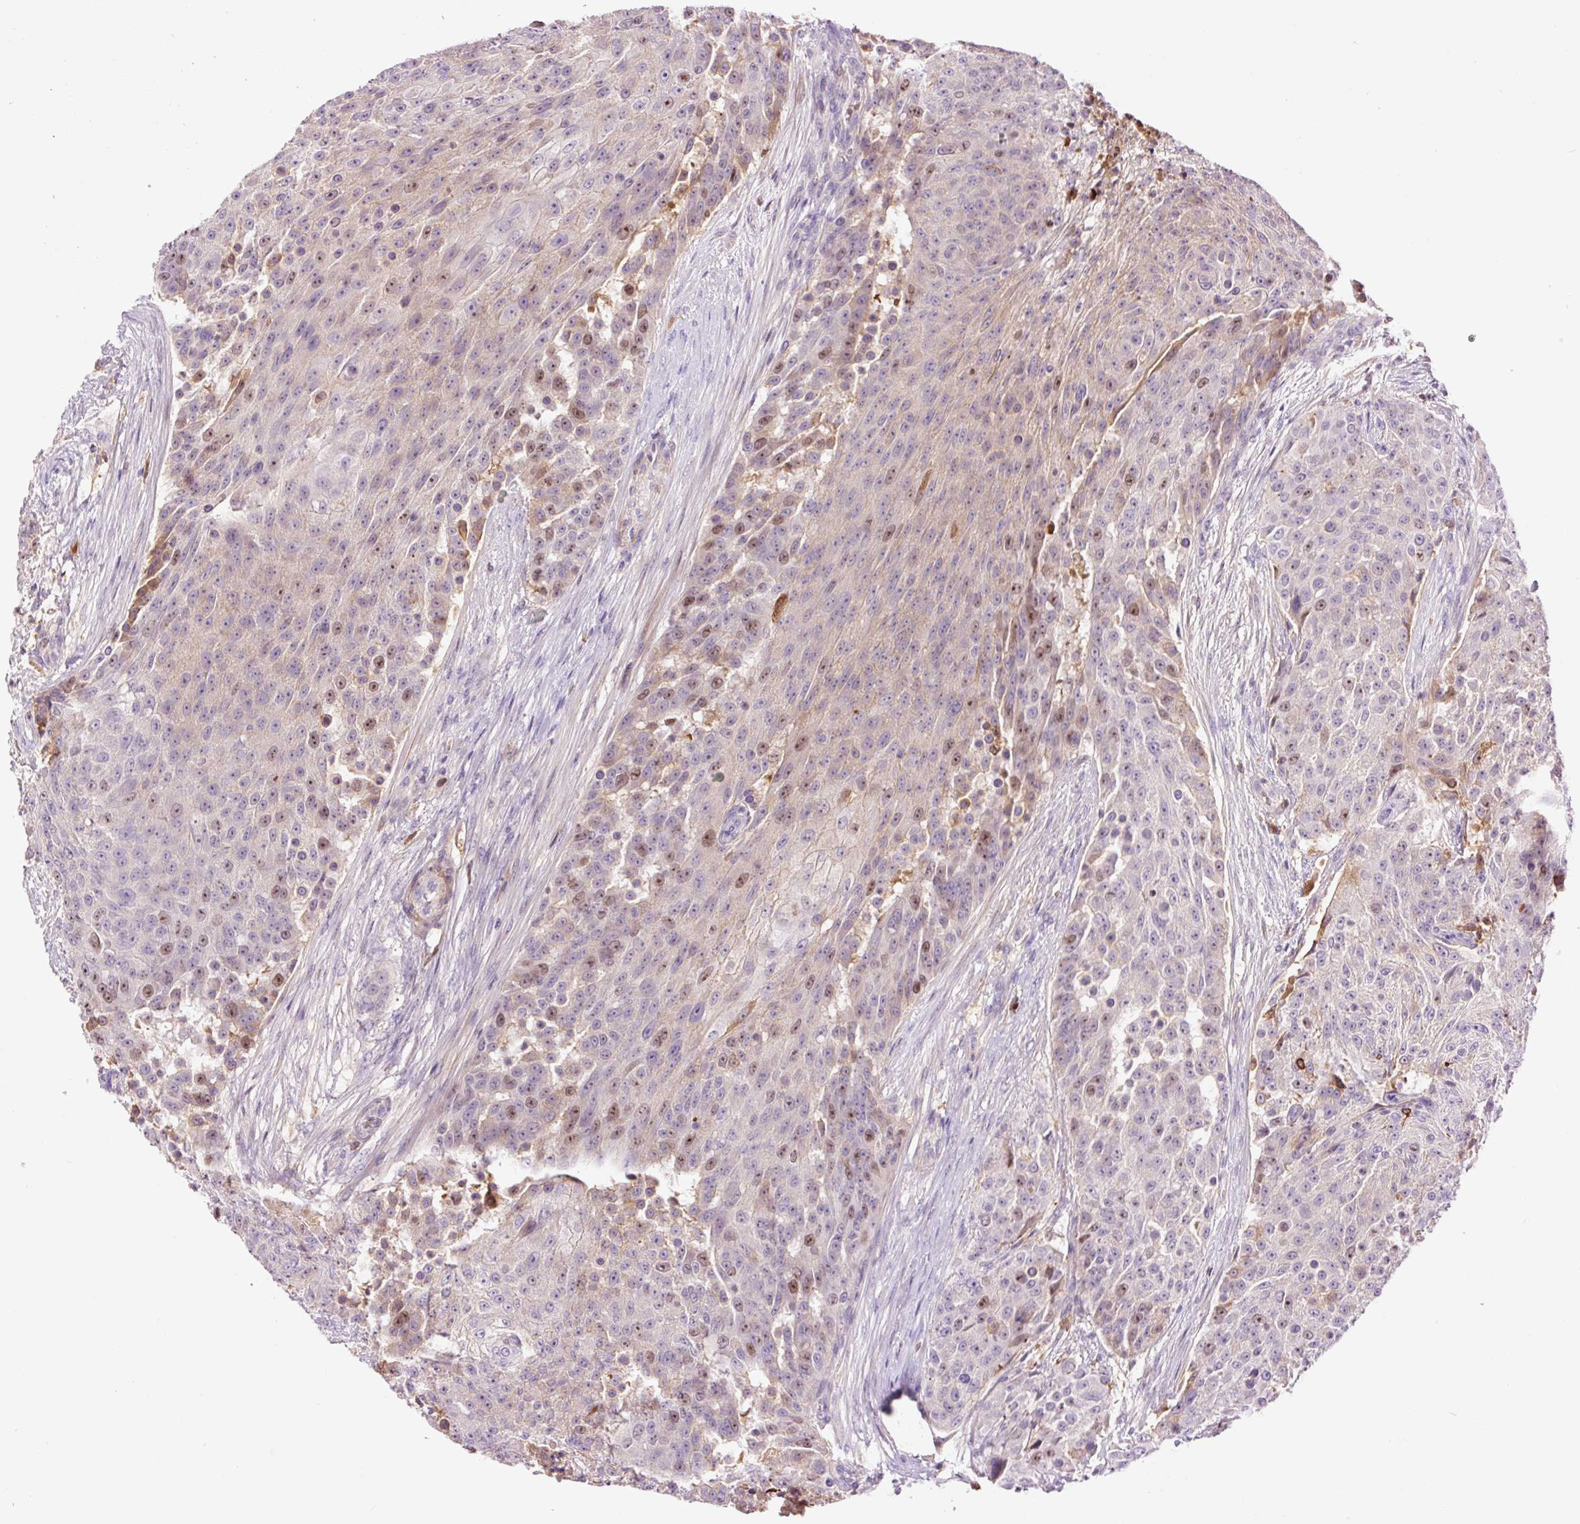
{"staining": {"intensity": "moderate", "quantity": "<25%", "location": "nuclear"}, "tissue": "urothelial cancer", "cell_type": "Tumor cells", "image_type": "cancer", "snomed": [{"axis": "morphology", "description": "Urothelial carcinoma, High grade"}, {"axis": "topography", "description": "Urinary bladder"}], "caption": "Human high-grade urothelial carcinoma stained with a brown dye demonstrates moderate nuclear positive staining in about <25% of tumor cells.", "gene": "DPPA4", "patient": {"sex": "female", "age": 63}}